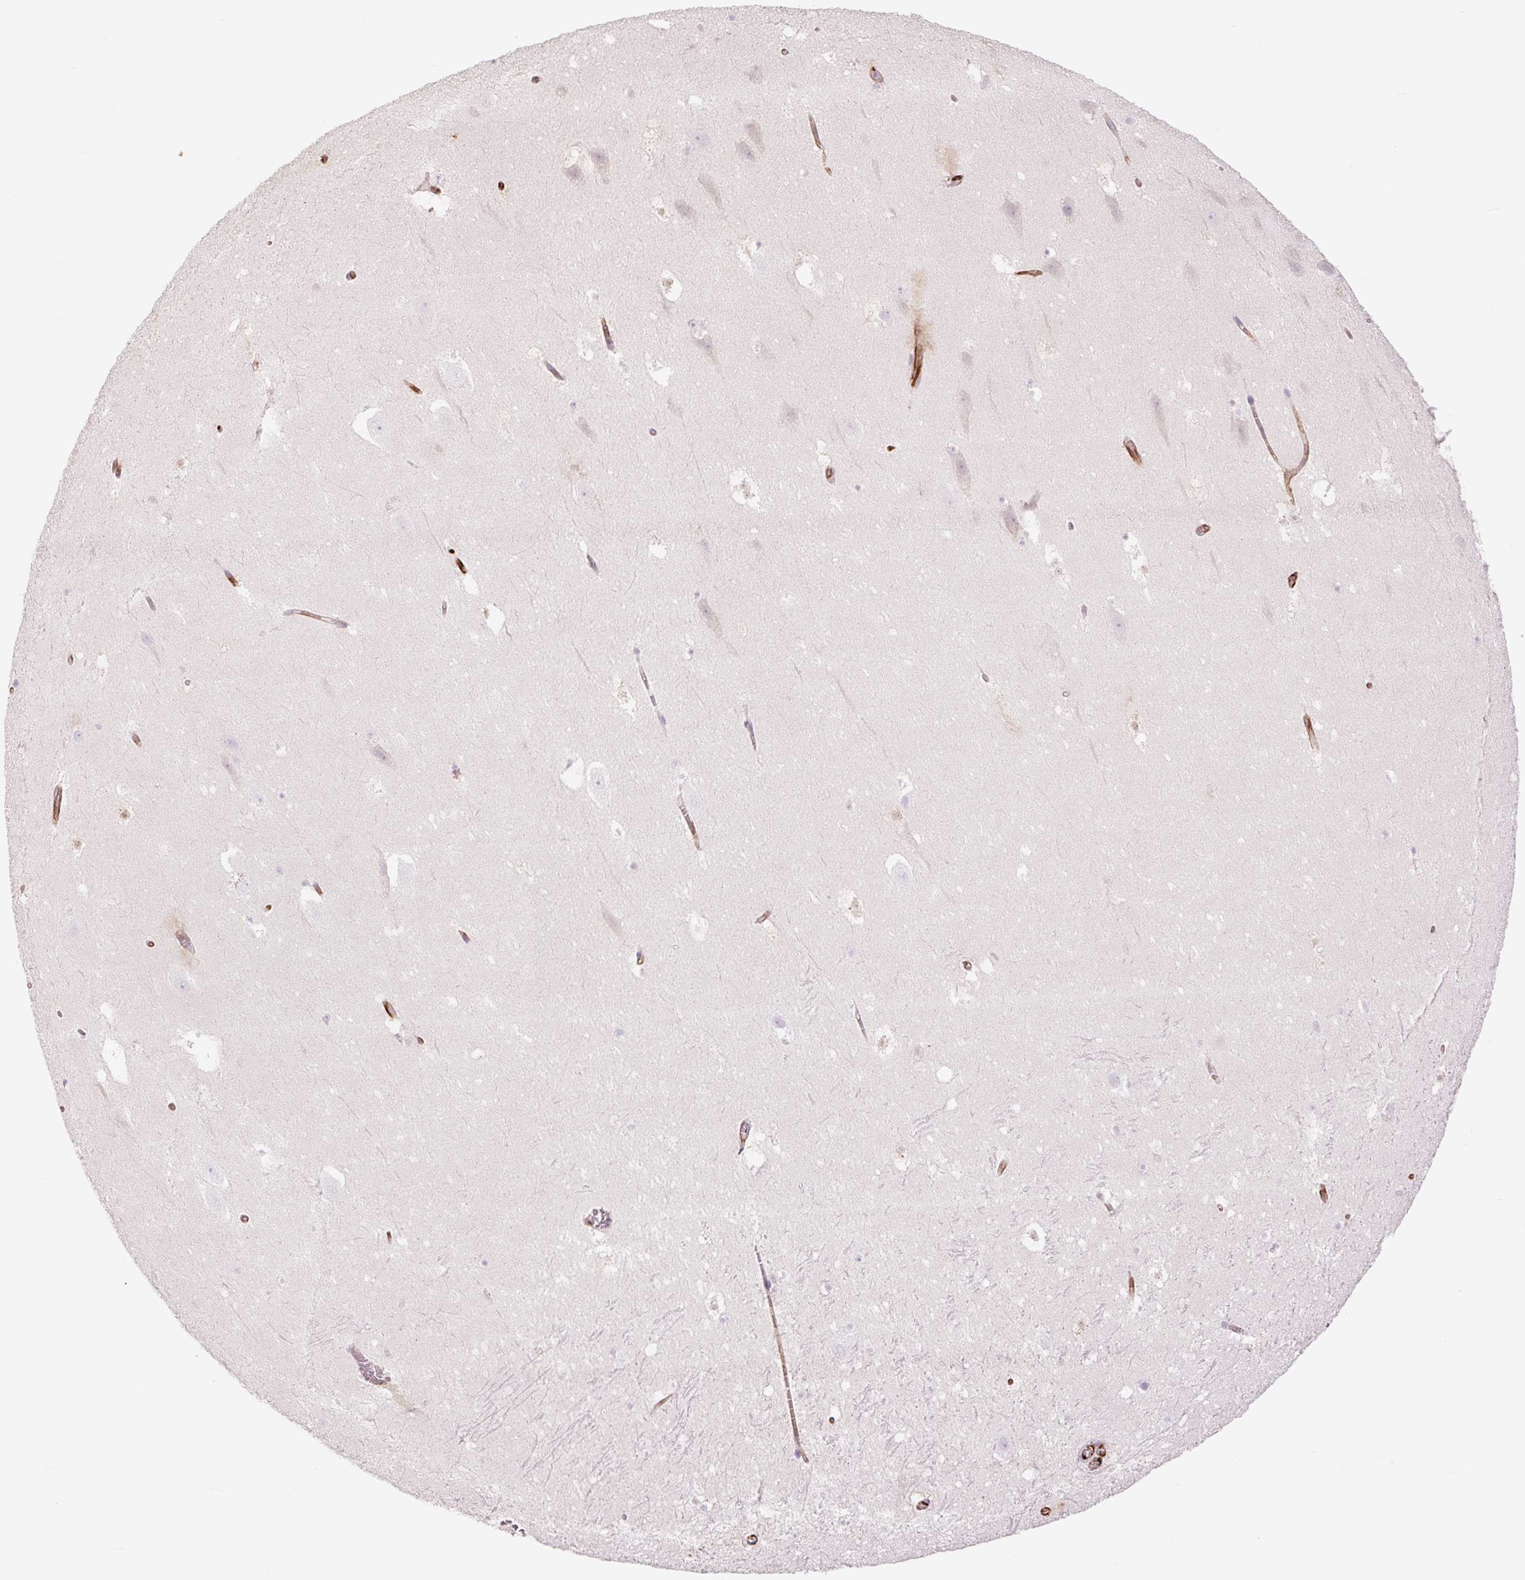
{"staining": {"intensity": "negative", "quantity": "none", "location": "none"}, "tissue": "hippocampus", "cell_type": "Glial cells", "image_type": "normal", "snomed": [{"axis": "morphology", "description": "Normal tissue, NOS"}, {"axis": "topography", "description": "Hippocampus"}], "caption": "Human hippocampus stained for a protein using IHC shows no staining in glial cells.", "gene": "ZFYVE21", "patient": {"sex": "female", "age": 42}}